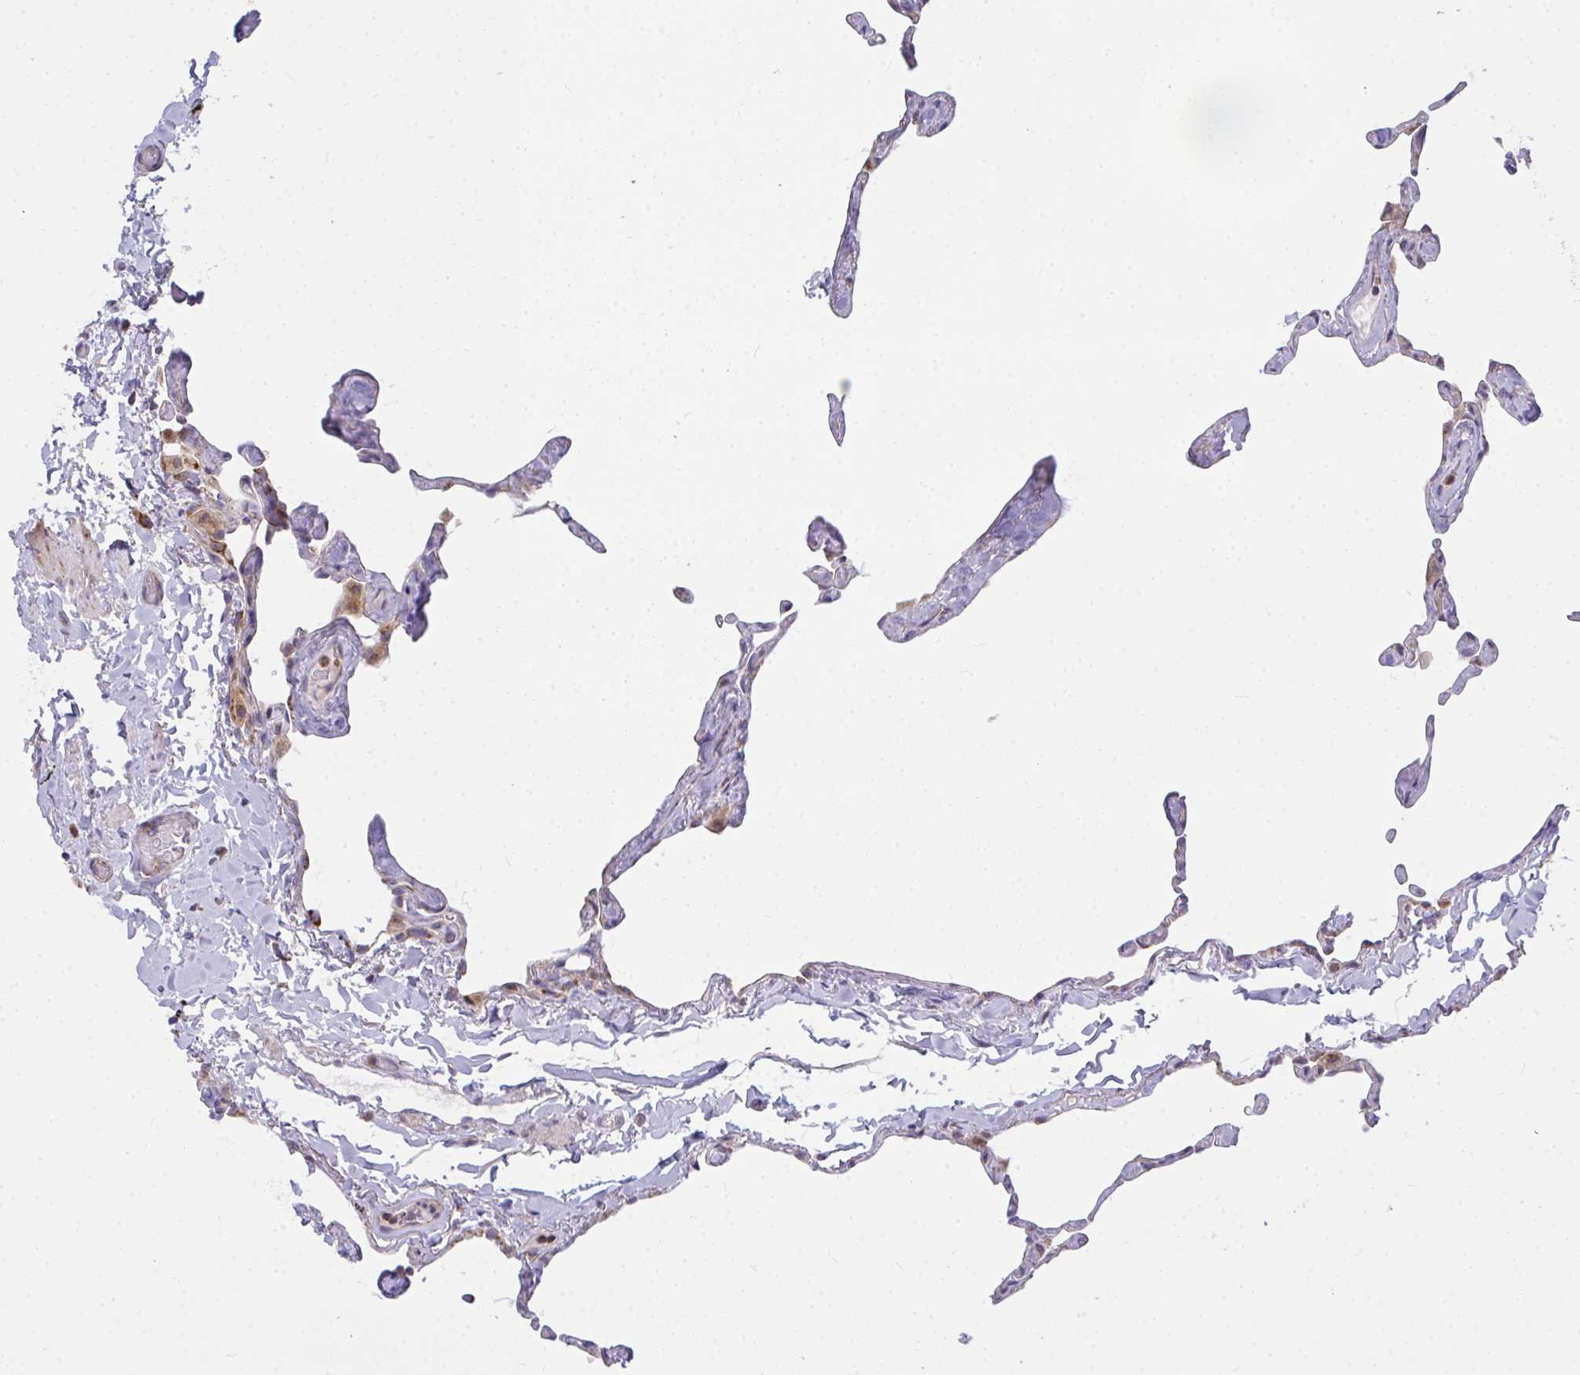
{"staining": {"intensity": "weak", "quantity": "<25%", "location": "cytoplasmic/membranous"}, "tissue": "lung", "cell_type": "Alveolar cells", "image_type": "normal", "snomed": [{"axis": "morphology", "description": "Normal tissue, NOS"}, {"axis": "topography", "description": "Lung"}], "caption": "Alveolar cells are negative for protein expression in unremarkable human lung.", "gene": "SRRM4", "patient": {"sex": "male", "age": 65}}